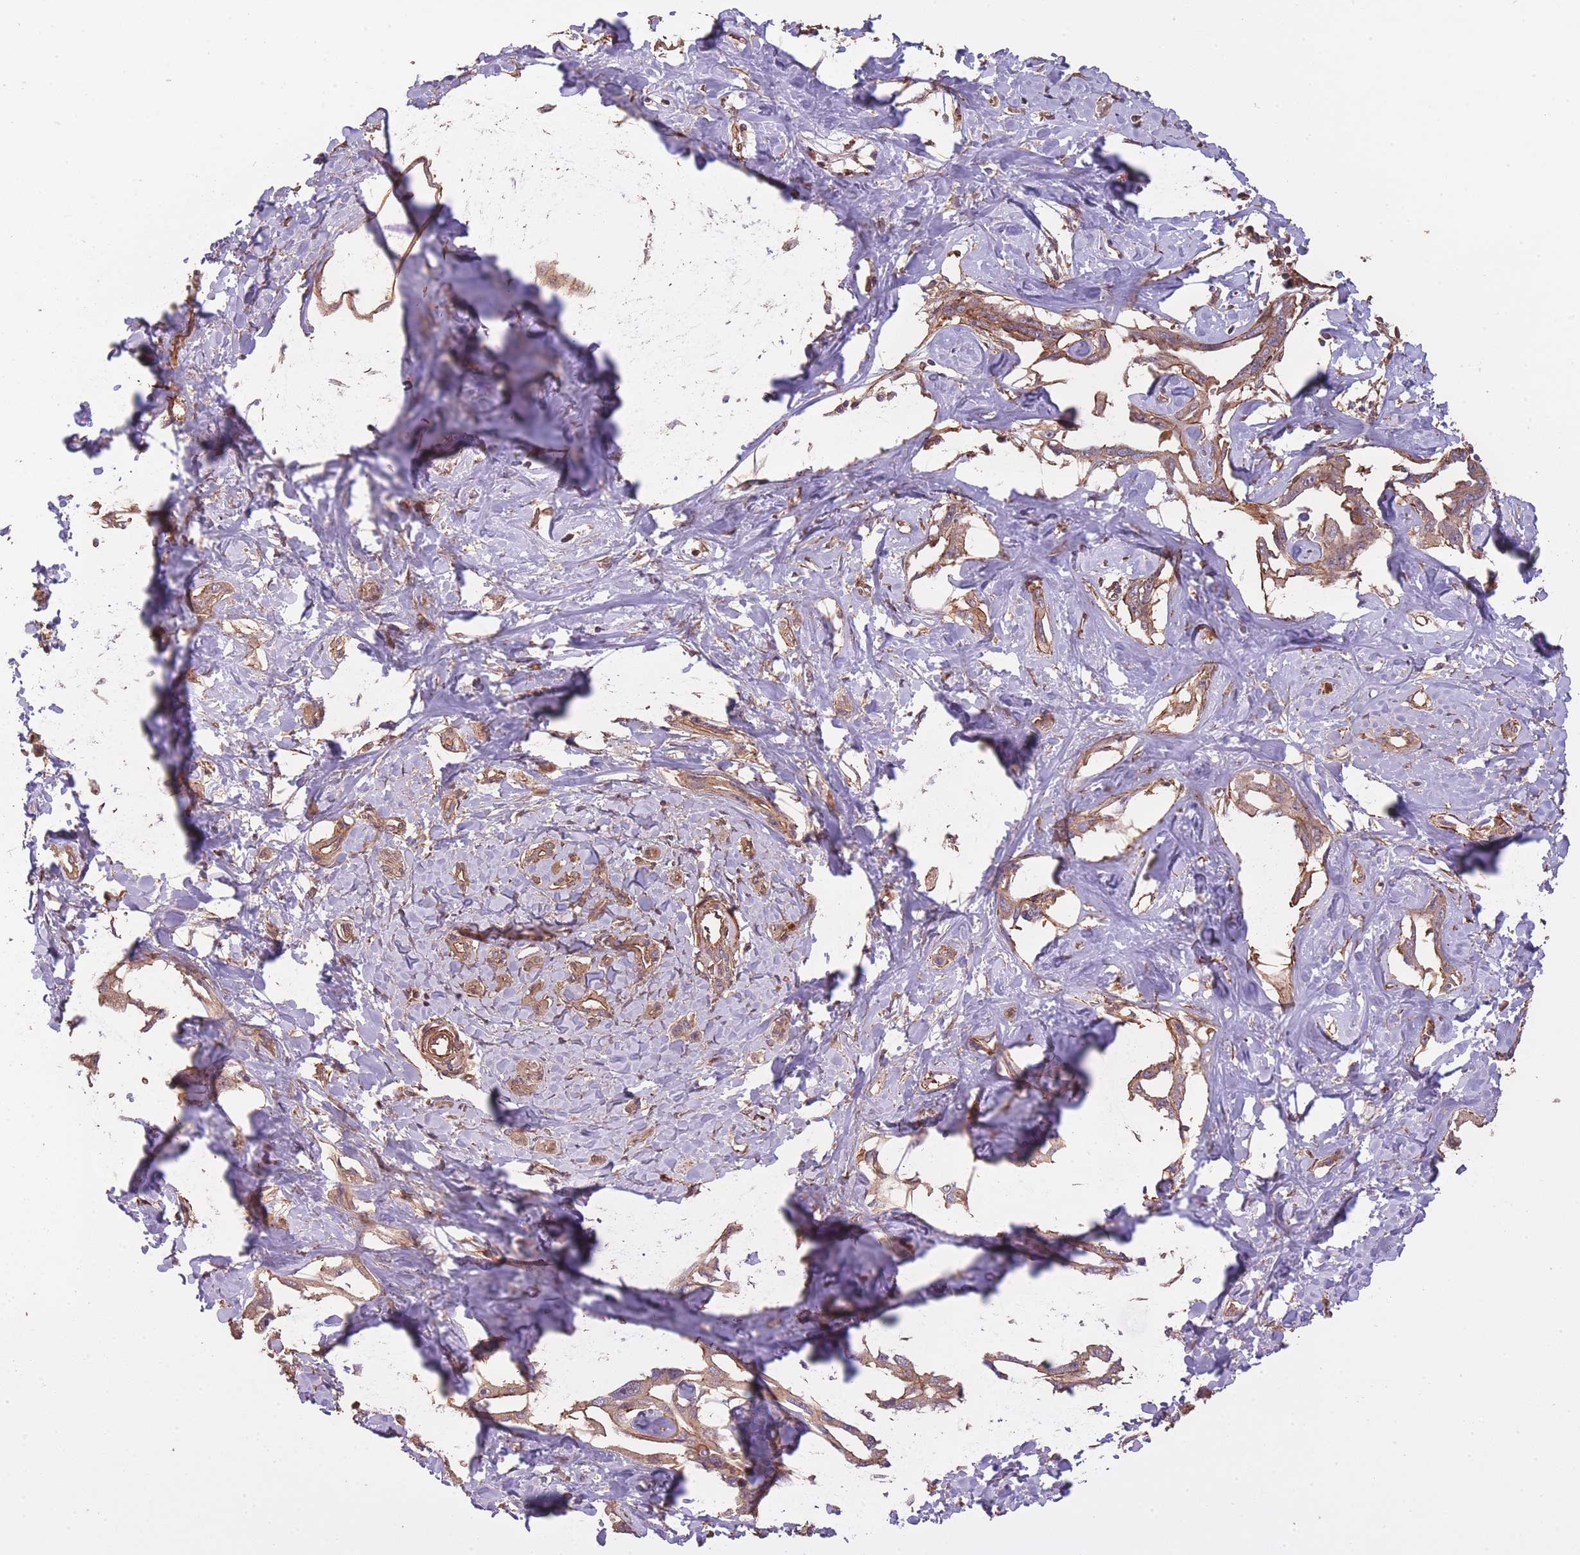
{"staining": {"intensity": "moderate", "quantity": ">75%", "location": "cytoplasmic/membranous"}, "tissue": "liver cancer", "cell_type": "Tumor cells", "image_type": "cancer", "snomed": [{"axis": "morphology", "description": "Cholangiocarcinoma"}, {"axis": "topography", "description": "Liver"}], "caption": "A micrograph showing moderate cytoplasmic/membranous staining in about >75% of tumor cells in cholangiocarcinoma (liver), as visualized by brown immunohistochemical staining.", "gene": "ARMH3", "patient": {"sex": "male", "age": 59}}